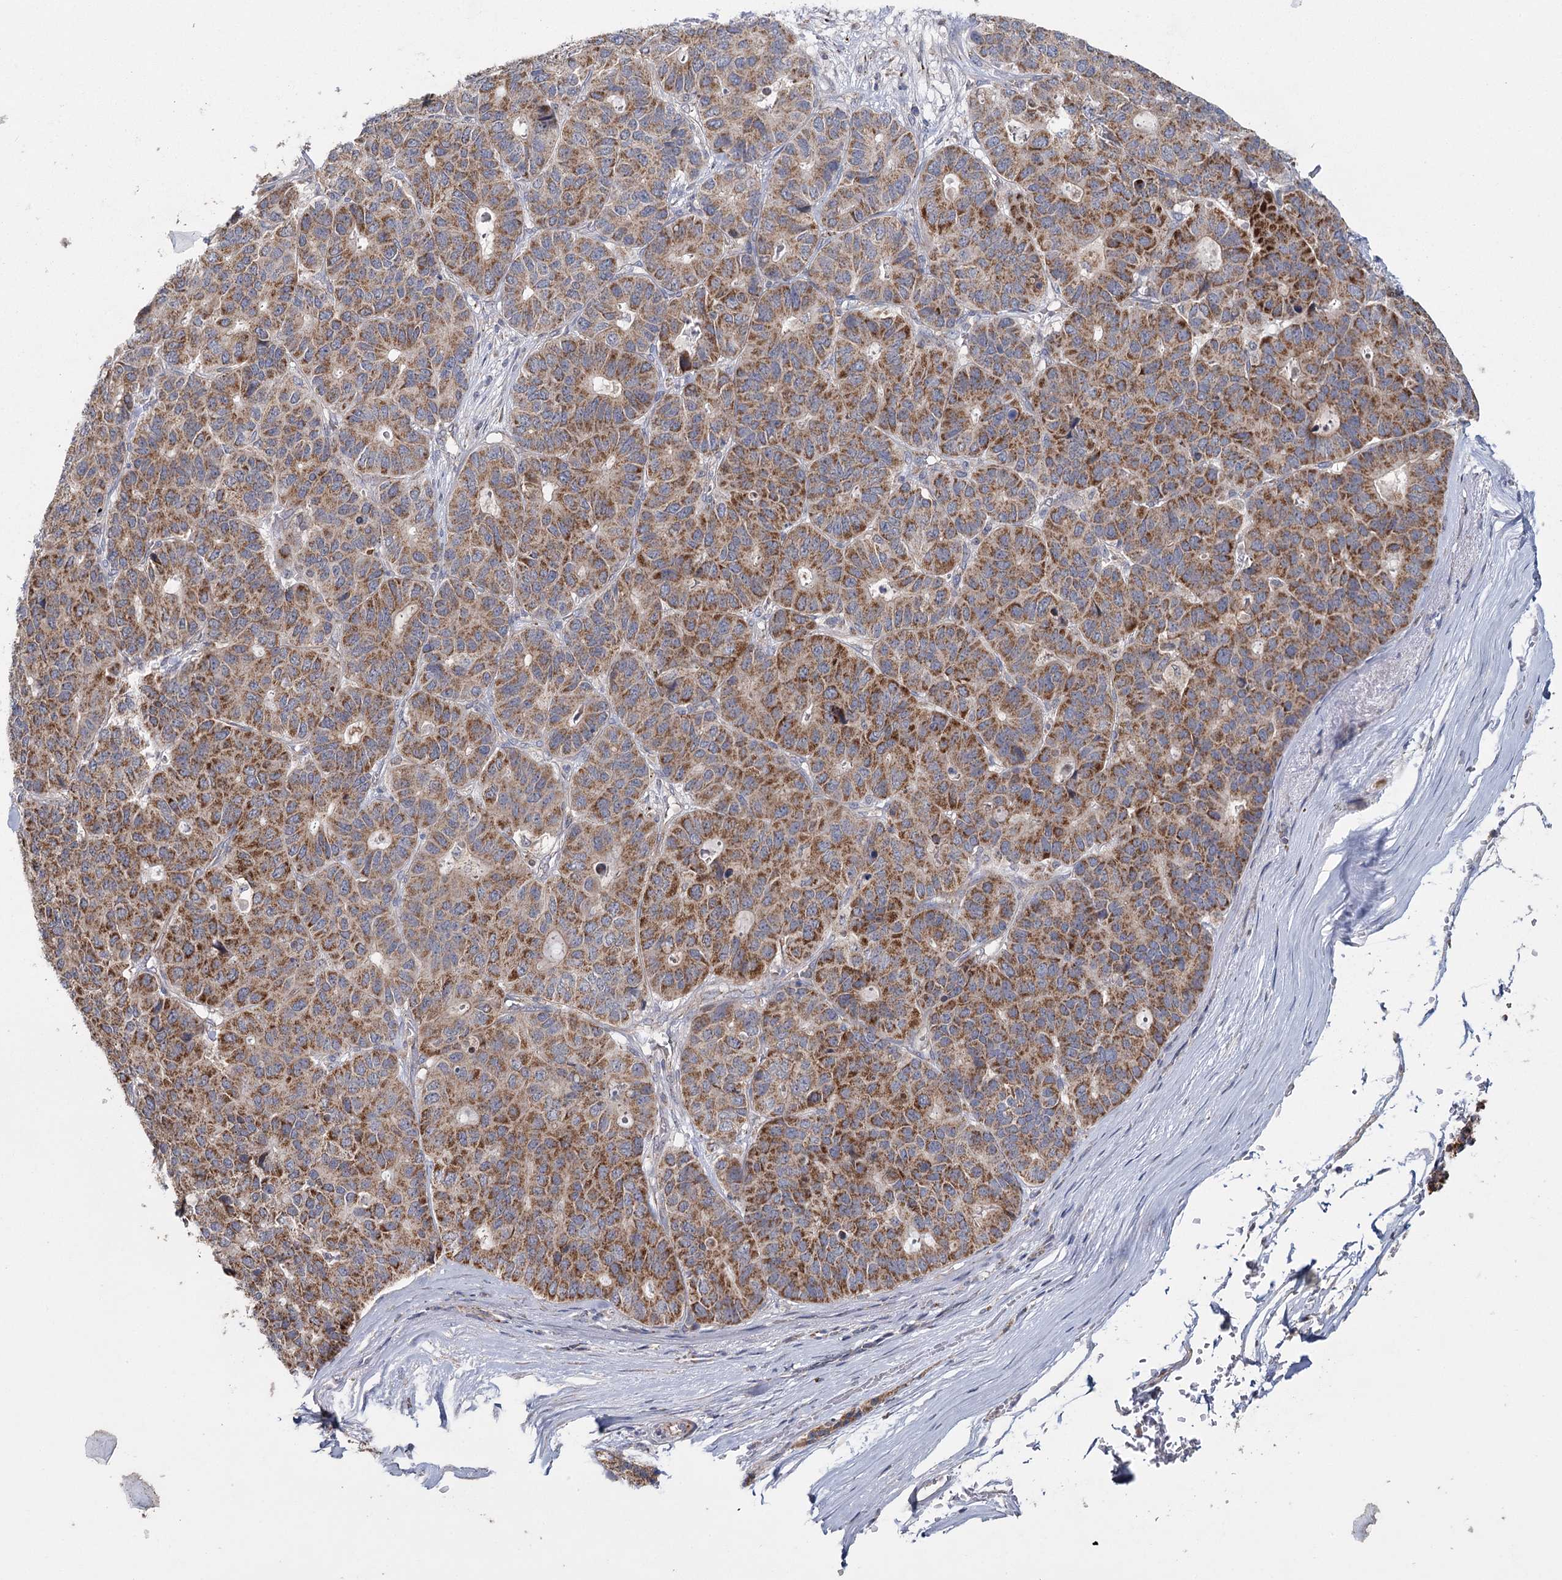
{"staining": {"intensity": "strong", "quantity": ">75%", "location": "cytoplasmic/membranous"}, "tissue": "pancreatic cancer", "cell_type": "Tumor cells", "image_type": "cancer", "snomed": [{"axis": "morphology", "description": "Adenocarcinoma, NOS"}, {"axis": "topography", "description": "Pancreas"}], "caption": "An immunohistochemistry micrograph of tumor tissue is shown. Protein staining in brown shows strong cytoplasmic/membranous positivity in pancreatic cancer within tumor cells.", "gene": "MRPL44", "patient": {"sex": "male", "age": 50}}